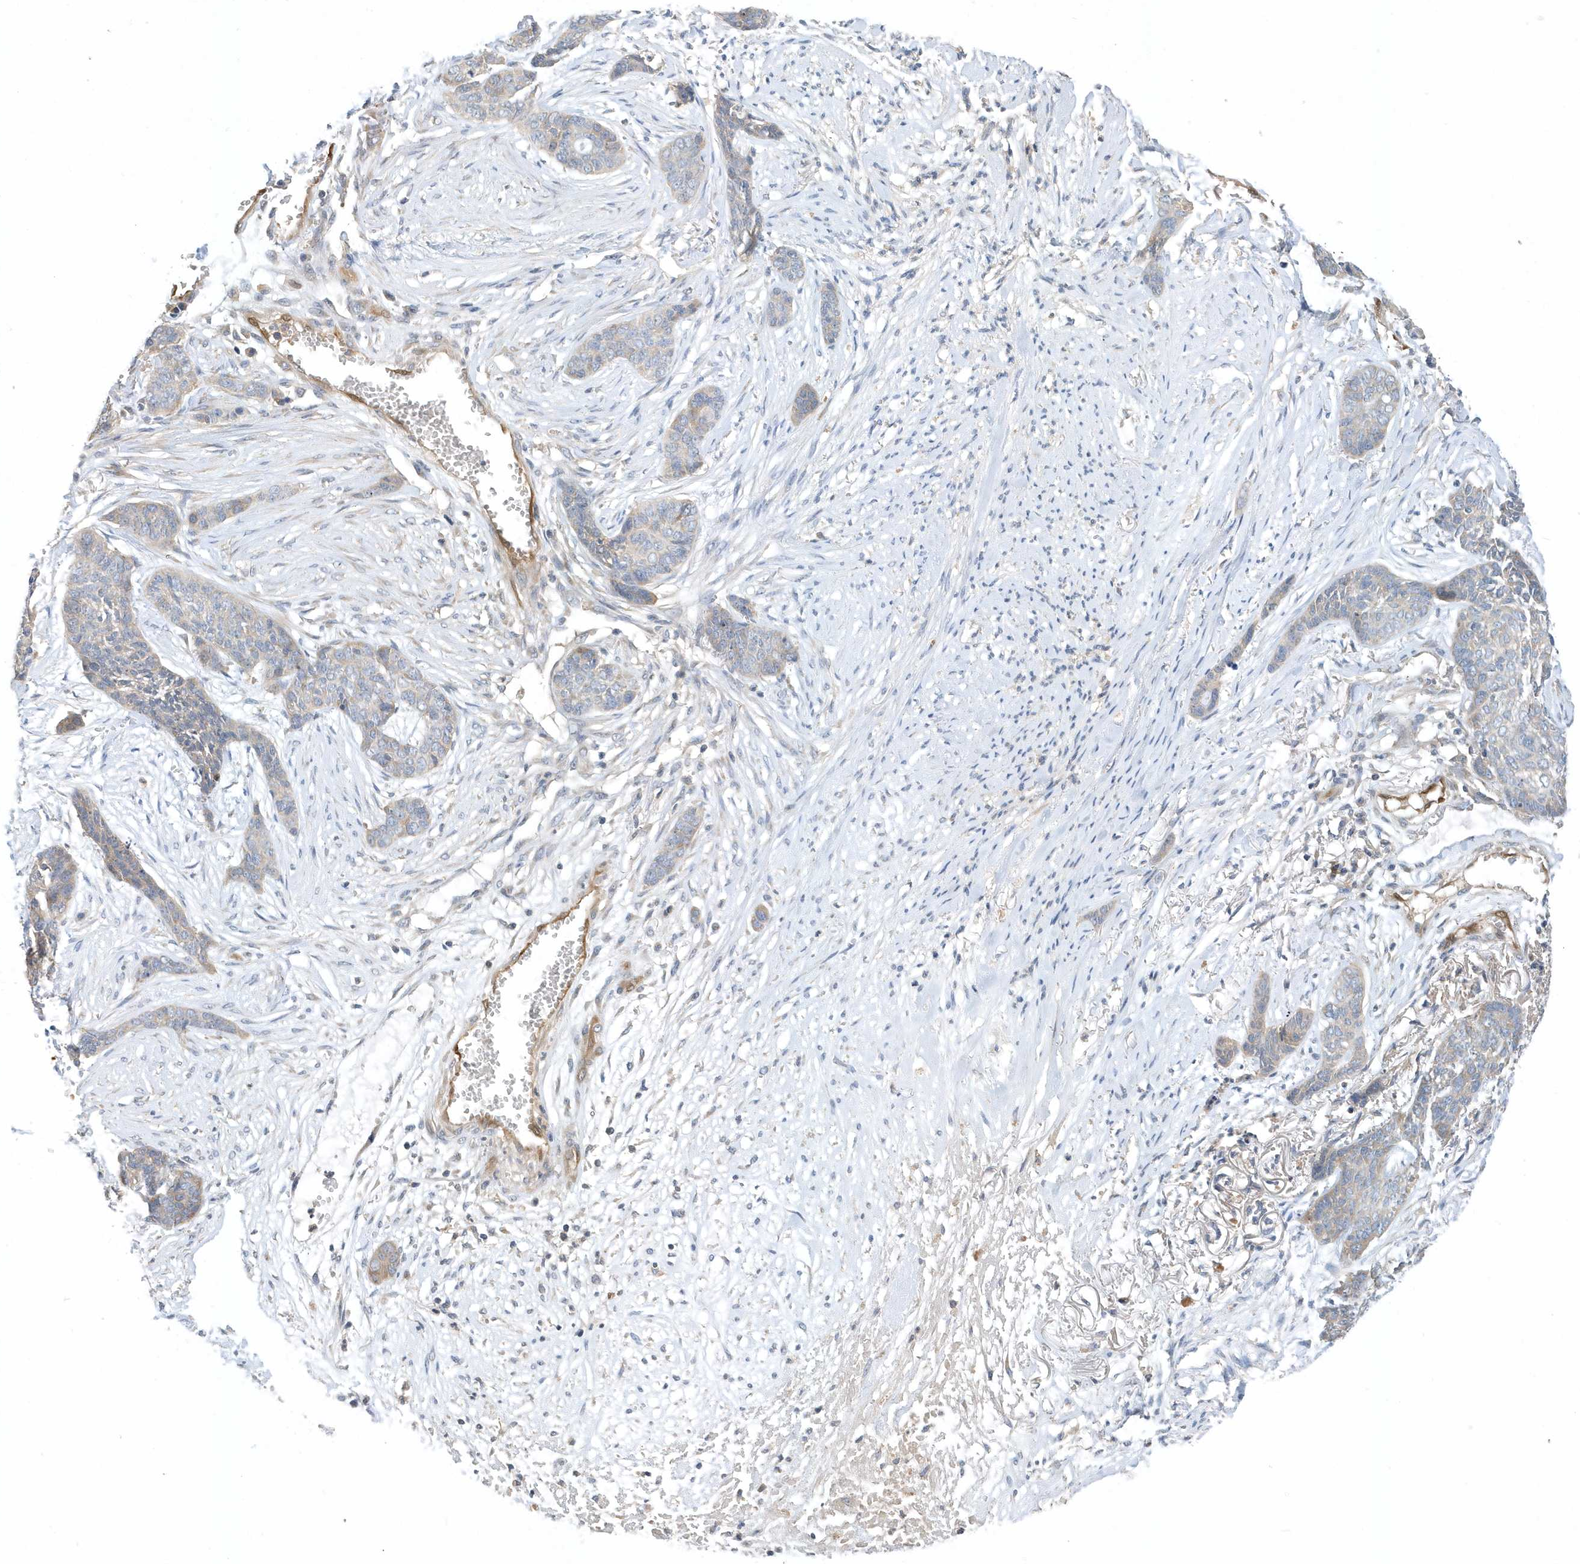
{"staining": {"intensity": "negative", "quantity": "none", "location": "none"}, "tissue": "skin cancer", "cell_type": "Tumor cells", "image_type": "cancer", "snomed": [{"axis": "morphology", "description": "Basal cell carcinoma"}, {"axis": "topography", "description": "Skin"}], "caption": "IHC of skin basal cell carcinoma exhibits no positivity in tumor cells.", "gene": "USP53", "patient": {"sex": "female", "age": 64}}